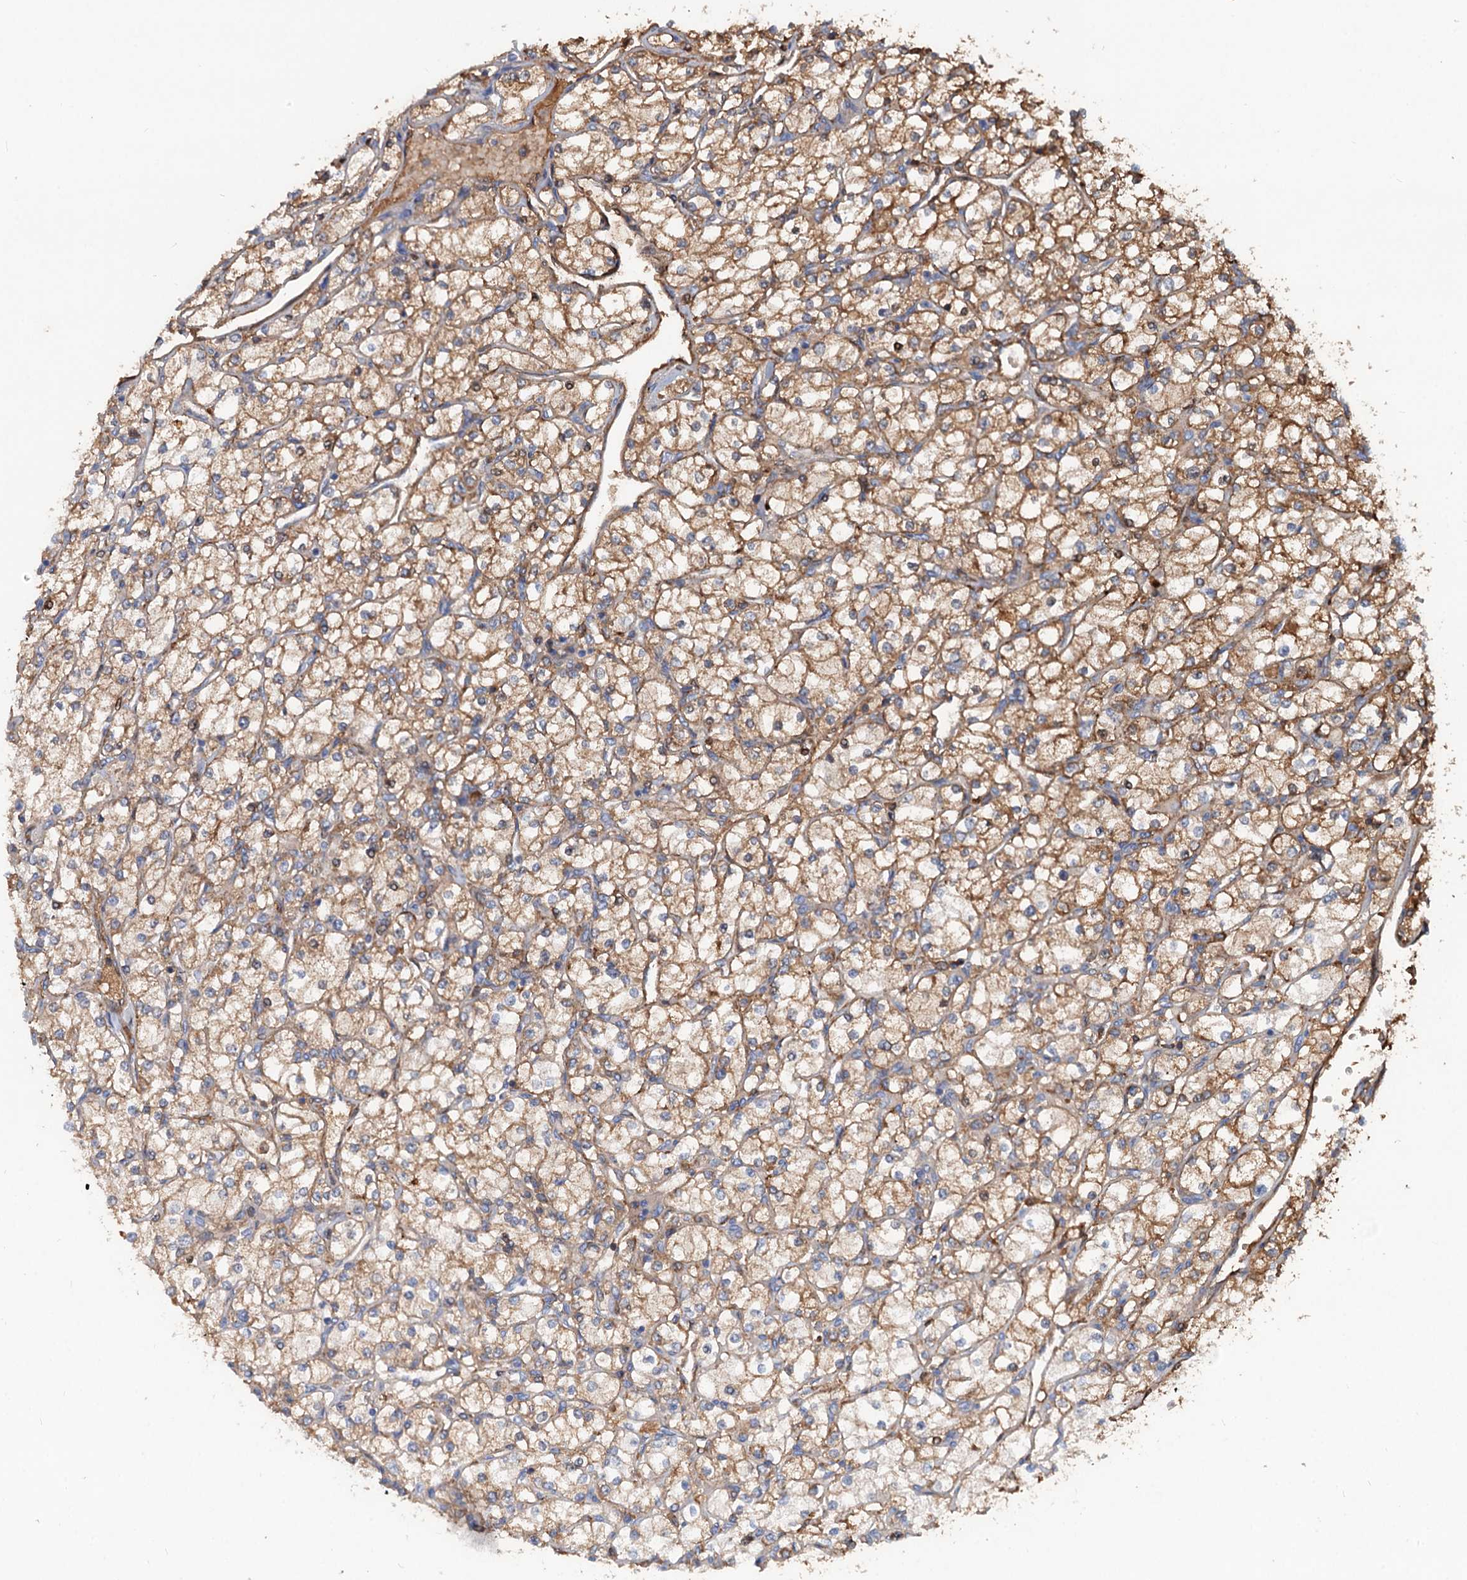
{"staining": {"intensity": "moderate", "quantity": ">75%", "location": "cytoplasmic/membranous"}, "tissue": "renal cancer", "cell_type": "Tumor cells", "image_type": "cancer", "snomed": [{"axis": "morphology", "description": "Adenocarcinoma, NOS"}, {"axis": "topography", "description": "Kidney"}], "caption": "Tumor cells exhibit moderate cytoplasmic/membranous staining in about >75% of cells in adenocarcinoma (renal). Immunohistochemistry (ihc) stains the protein in brown and the nuclei are stained blue.", "gene": "CHRD", "patient": {"sex": "male", "age": 80}}